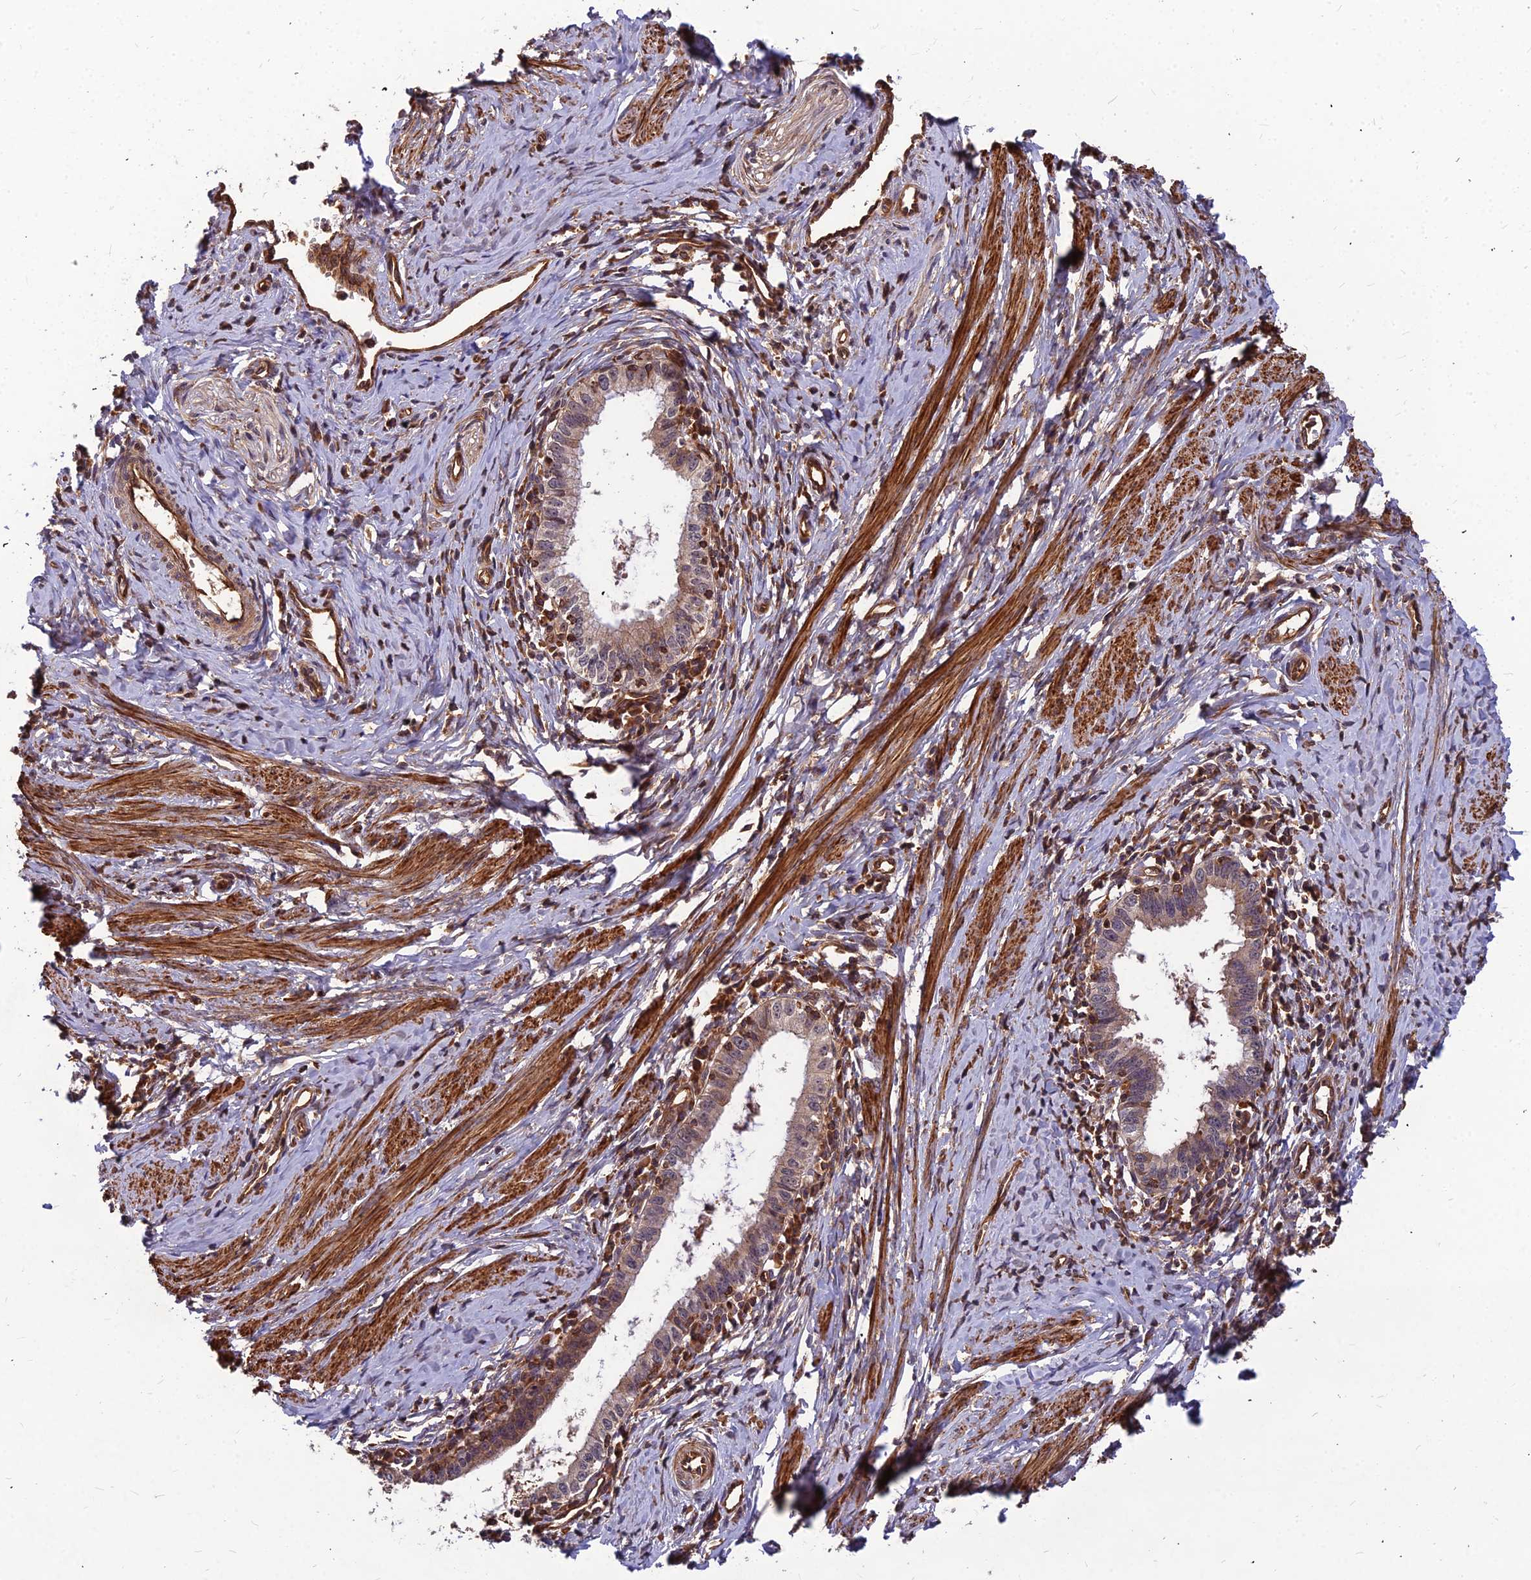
{"staining": {"intensity": "weak", "quantity": ">75%", "location": "cytoplasmic/membranous"}, "tissue": "cervical cancer", "cell_type": "Tumor cells", "image_type": "cancer", "snomed": [{"axis": "morphology", "description": "Adenocarcinoma, NOS"}, {"axis": "topography", "description": "Cervix"}], "caption": "Weak cytoplasmic/membranous positivity for a protein is seen in approximately >75% of tumor cells of cervical adenocarcinoma using immunohistochemistry.", "gene": "ZNF467", "patient": {"sex": "female", "age": 36}}